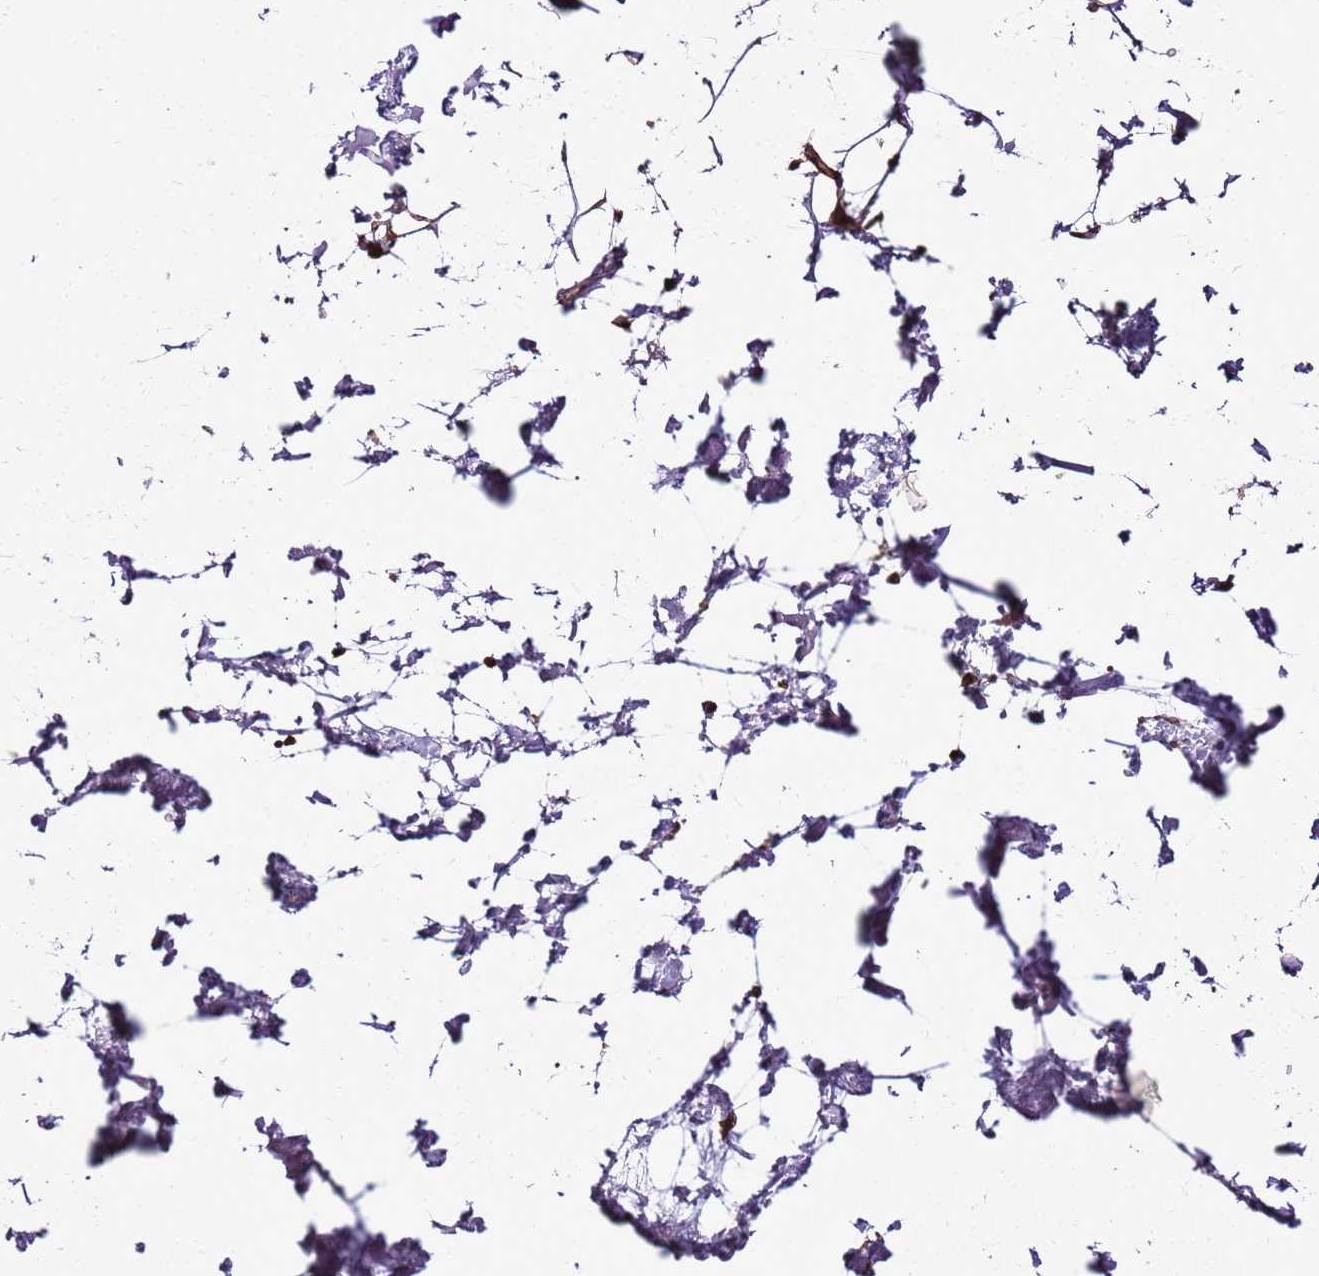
{"staining": {"intensity": "weak", "quantity": ">75%", "location": "cytoplasmic/membranous"}, "tissue": "adipose tissue", "cell_type": "Adipocytes", "image_type": "normal", "snomed": [{"axis": "morphology", "description": "Normal tissue, NOS"}, {"axis": "topography", "description": "Soft tissue"}], "caption": "IHC of unremarkable adipose tissue displays low levels of weak cytoplasmic/membranous expression in about >75% of adipocytes. The staining is performed using DAB (3,3'-diaminobenzidine) brown chromogen to label protein expression. The nuclei are counter-stained blue using hematoxylin.", "gene": "ZNF827", "patient": {"sex": "male", "age": 72}}